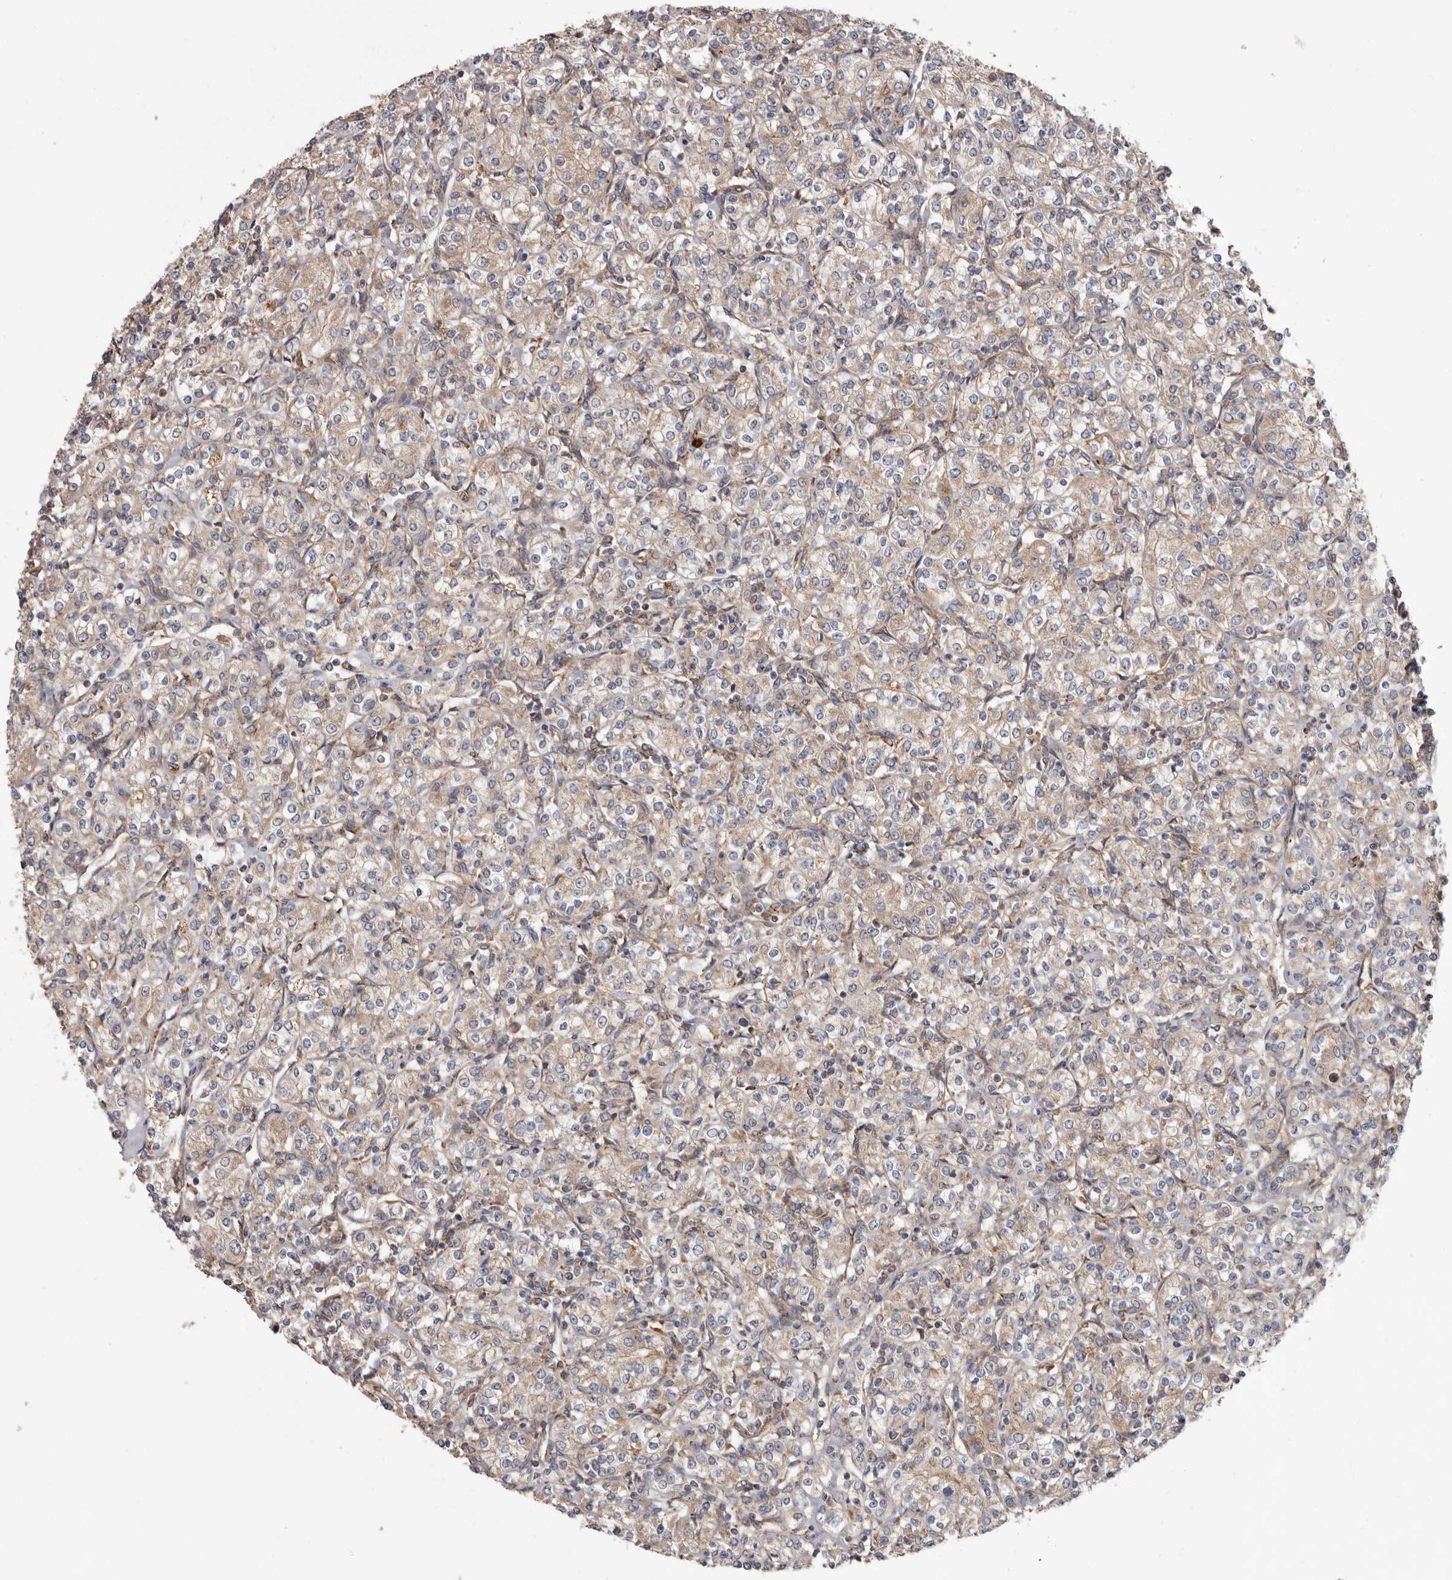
{"staining": {"intensity": "weak", "quantity": ">75%", "location": "cytoplasmic/membranous"}, "tissue": "renal cancer", "cell_type": "Tumor cells", "image_type": "cancer", "snomed": [{"axis": "morphology", "description": "Adenocarcinoma, NOS"}, {"axis": "topography", "description": "Kidney"}], "caption": "Immunohistochemistry (IHC) micrograph of neoplastic tissue: human renal cancer stained using immunohistochemistry displays low levels of weak protein expression localized specifically in the cytoplasmic/membranous of tumor cells, appearing as a cytoplasmic/membranous brown color.", "gene": "TMUB1", "patient": {"sex": "male", "age": 77}}